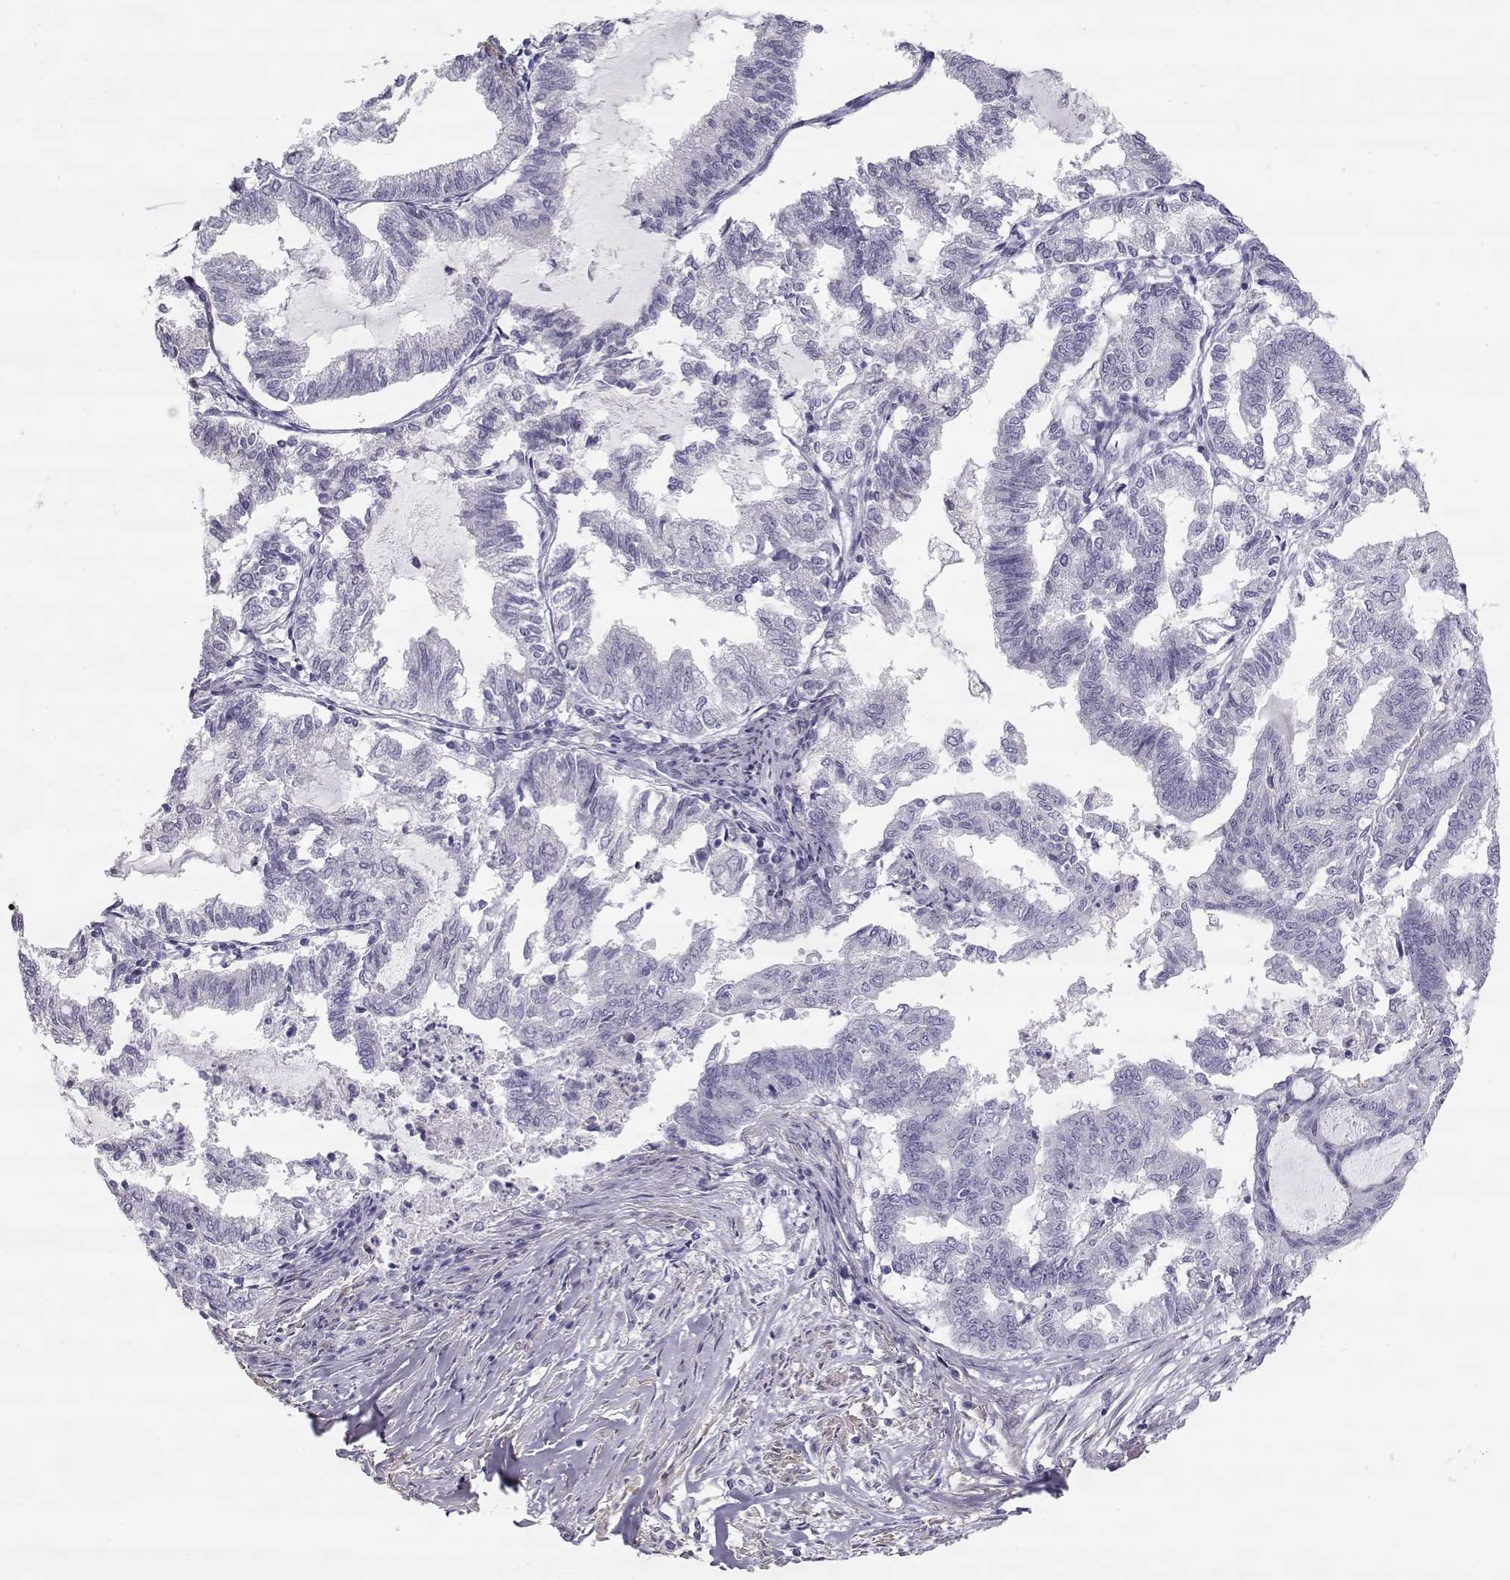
{"staining": {"intensity": "negative", "quantity": "none", "location": "none"}, "tissue": "endometrial cancer", "cell_type": "Tumor cells", "image_type": "cancer", "snomed": [{"axis": "morphology", "description": "Adenocarcinoma, NOS"}, {"axis": "topography", "description": "Endometrium"}], "caption": "There is no significant expression in tumor cells of endometrial cancer.", "gene": "SLITRK3", "patient": {"sex": "female", "age": 79}}